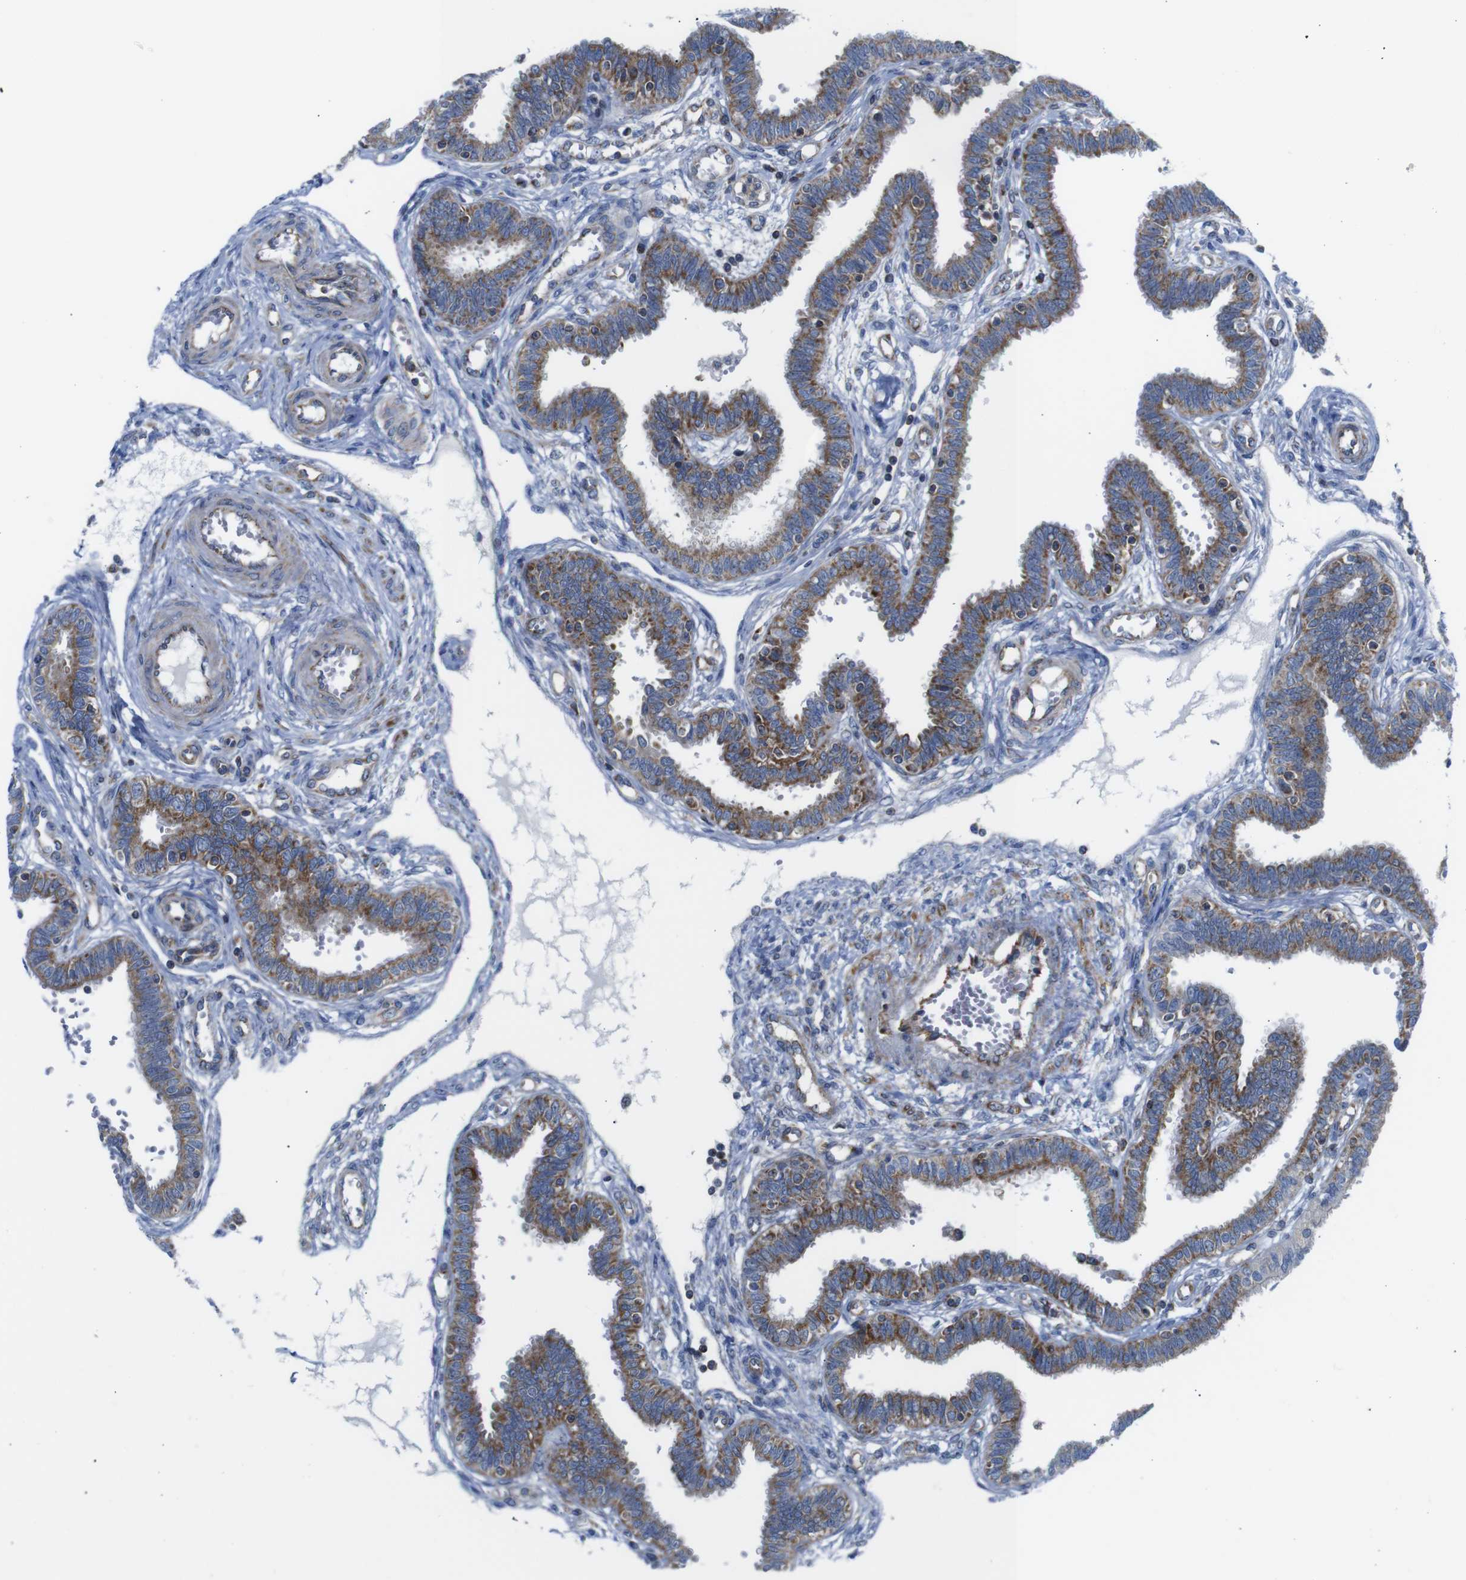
{"staining": {"intensity": "moderate", "quantity": ">75%", "location": "cytoplasmic/membranous"}, "tissue": "fallopian tube", "cell_type": "Glandular cells", "image_type": "normal", "snomed": [{"axis": "morphology", "description": "Normal tissue, NOS"}, {"axis": "topography", "description": "Fallopian tube"}], "caption": "Immunohistochemistry (IHC) image of normal fallopian tube: human fallopian tube stained using immunohistochemistry (IHC) displays medium levels of moderate protein expression localized specifically in the cytoplasmic/membranous of glandular cells, appearing as a cytoplasmic/membranous brown color.", "gene": "PDCD1LG2", "patient": {"sex": "female", "age": 32}}